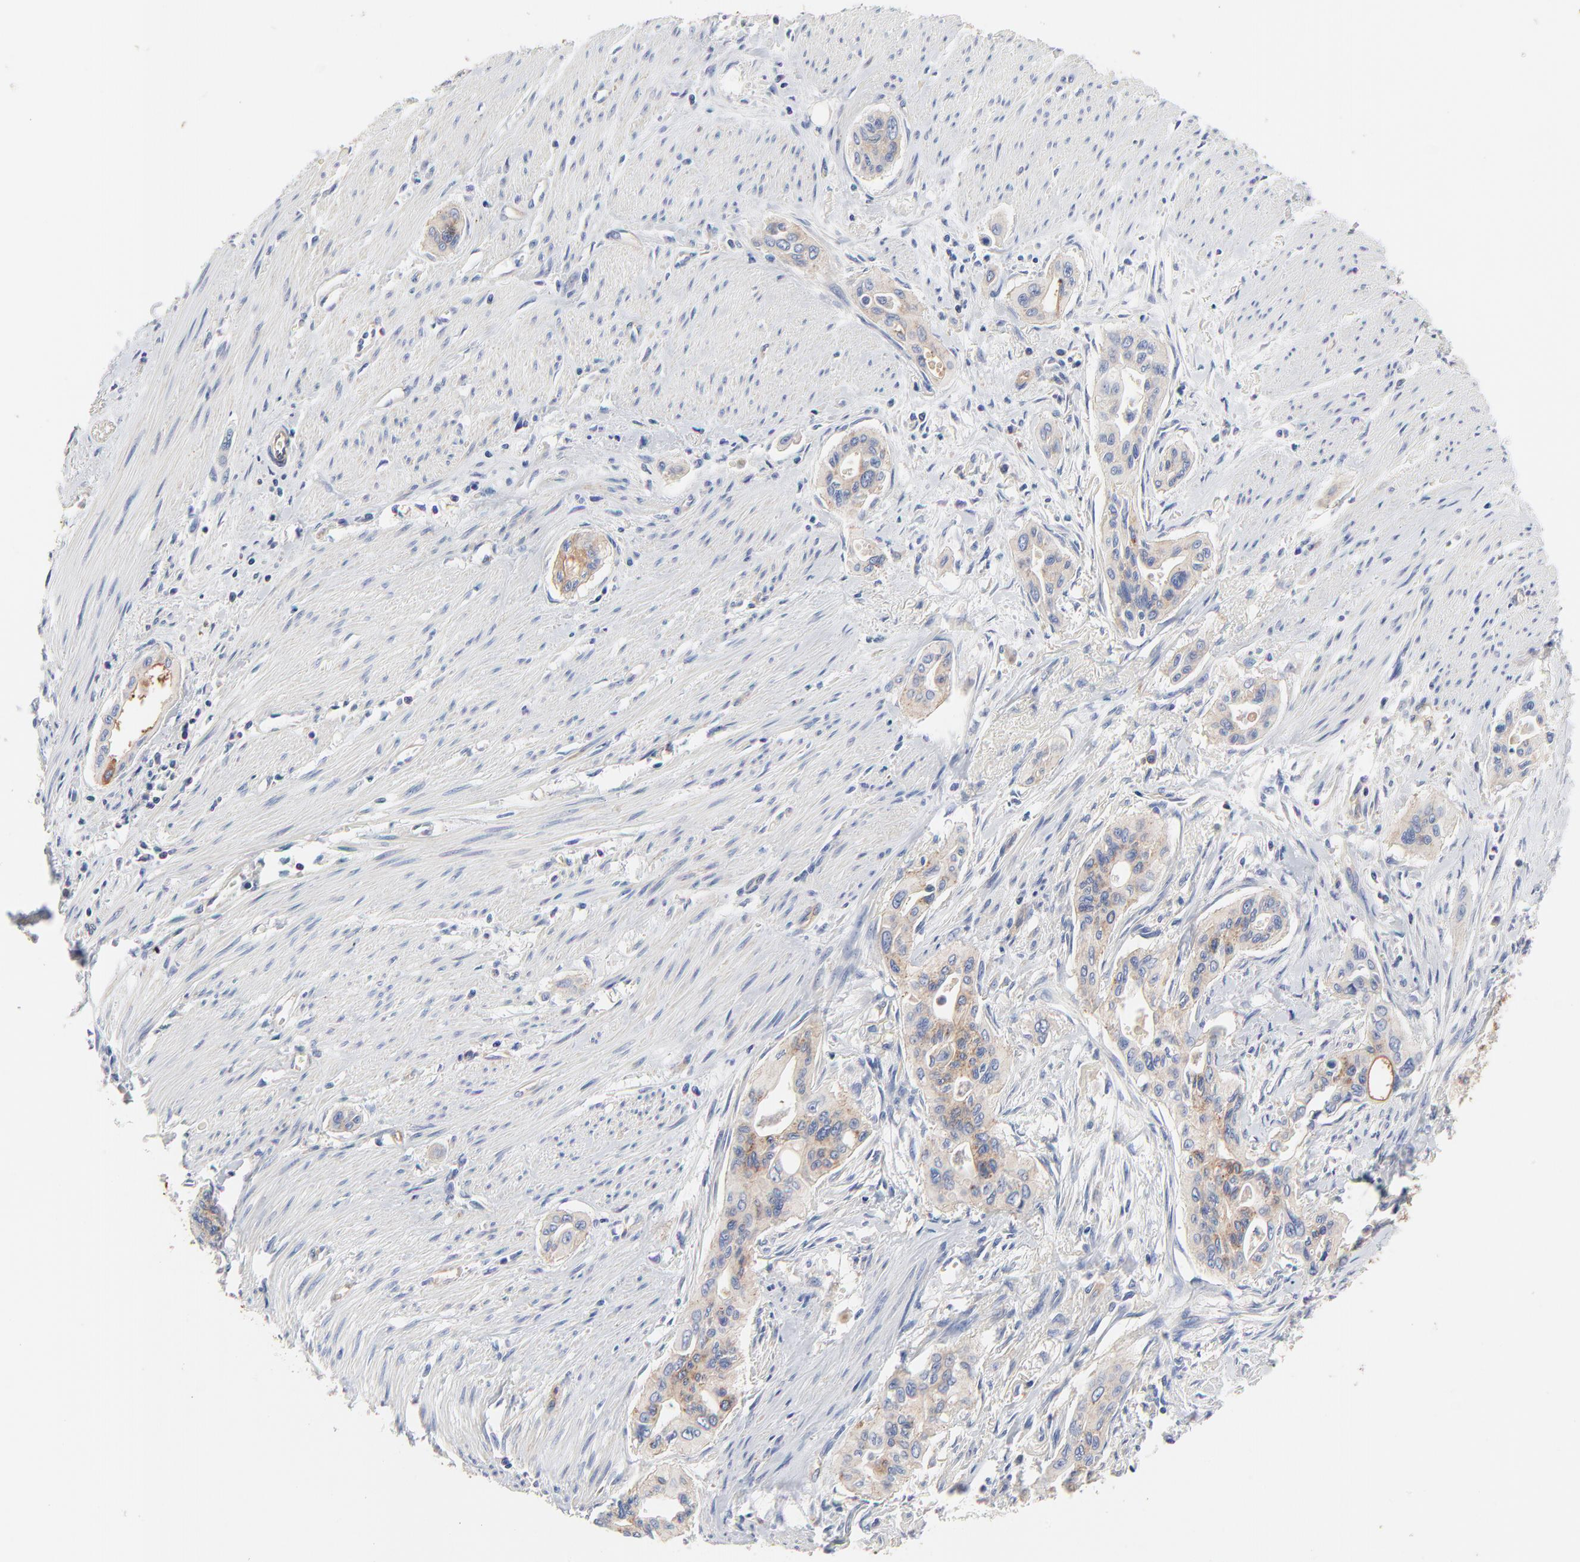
{"staining": {"intensity": "weak", "quantity": ">75%", "location": "cytoplasmic/membranous"}, "tissue": "pancreatic cancer", "cell_type": "Tumor cells", "image_type": "cancer", "snomed": [{"axis": "morphology", "description": "Adenocarcinoma, NOS"}, {"axis": "topography", "description": "Pancreas"}], "caption": "This image displays immunohistochemistry (IHC) staining of pancreatic cancer, with low weak cytoplasmic/membranous staining in approximately >75% of tumor cells.", "gene": "CD2AP", "patient": {"sex": "male", "age": 77}}